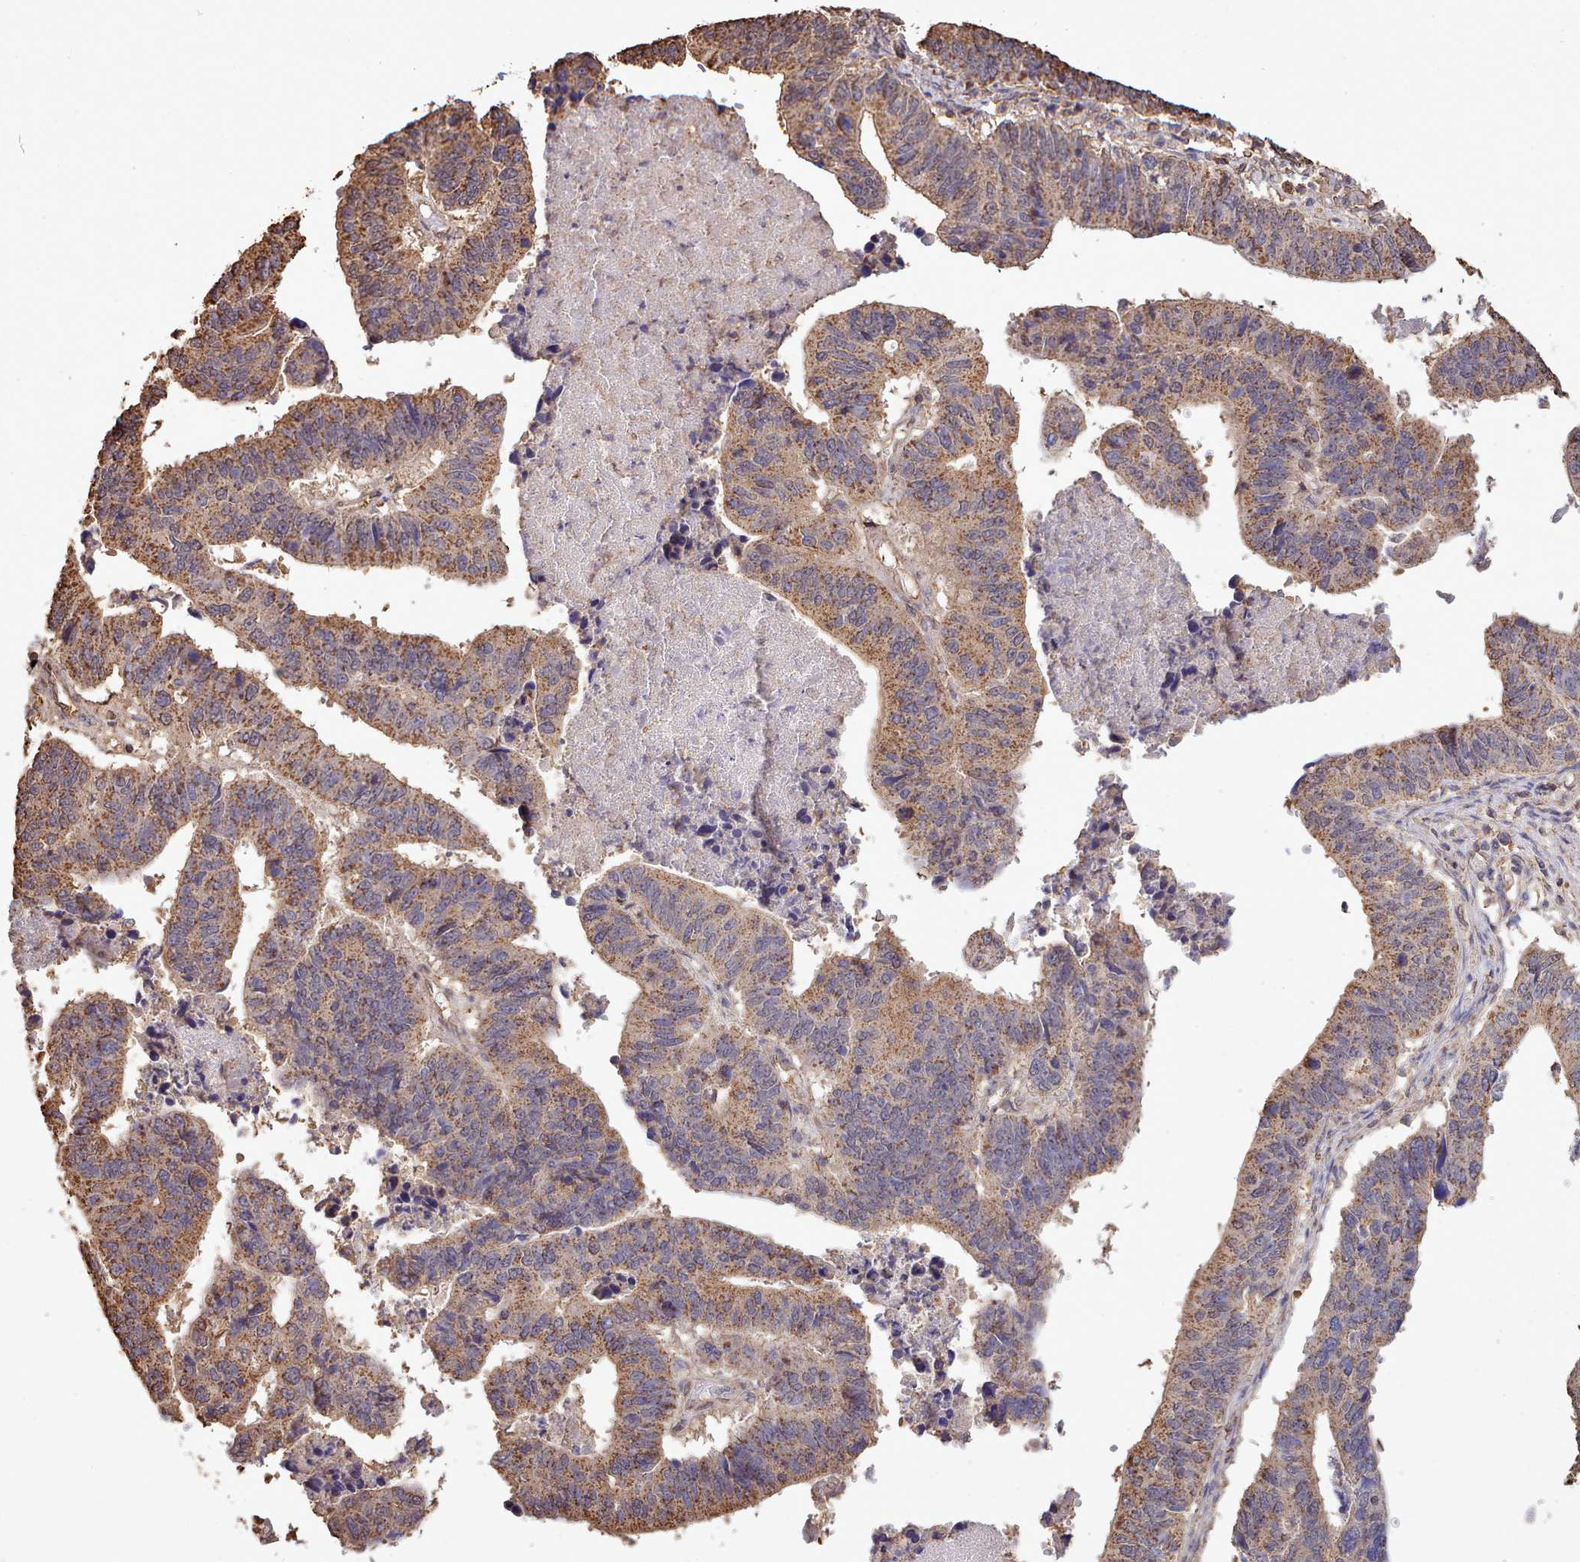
{"staining": {"intensity": "moderate", "quantity": ">75%", "location": "cytoplasmic/membranous"}, "tissue": "stomach cancer", "cell_type": "Tumor cells", "image_type": "cancer", "snomed": [{"axis": "morphology", "description": "Adenocarcinoma, NOS"}, {"axis": "topography", "description": "Stomach"}], "caption": "Immunohistochemistry (IHC) (DAB) staining of human stomach cancer (adenocarcinoma) displays moderate cytoplasmic/membranous protein positivity in approximately >75% of tumor cells.", "gene": "METRN", "patient": {"sex": "male", "age": 59}}